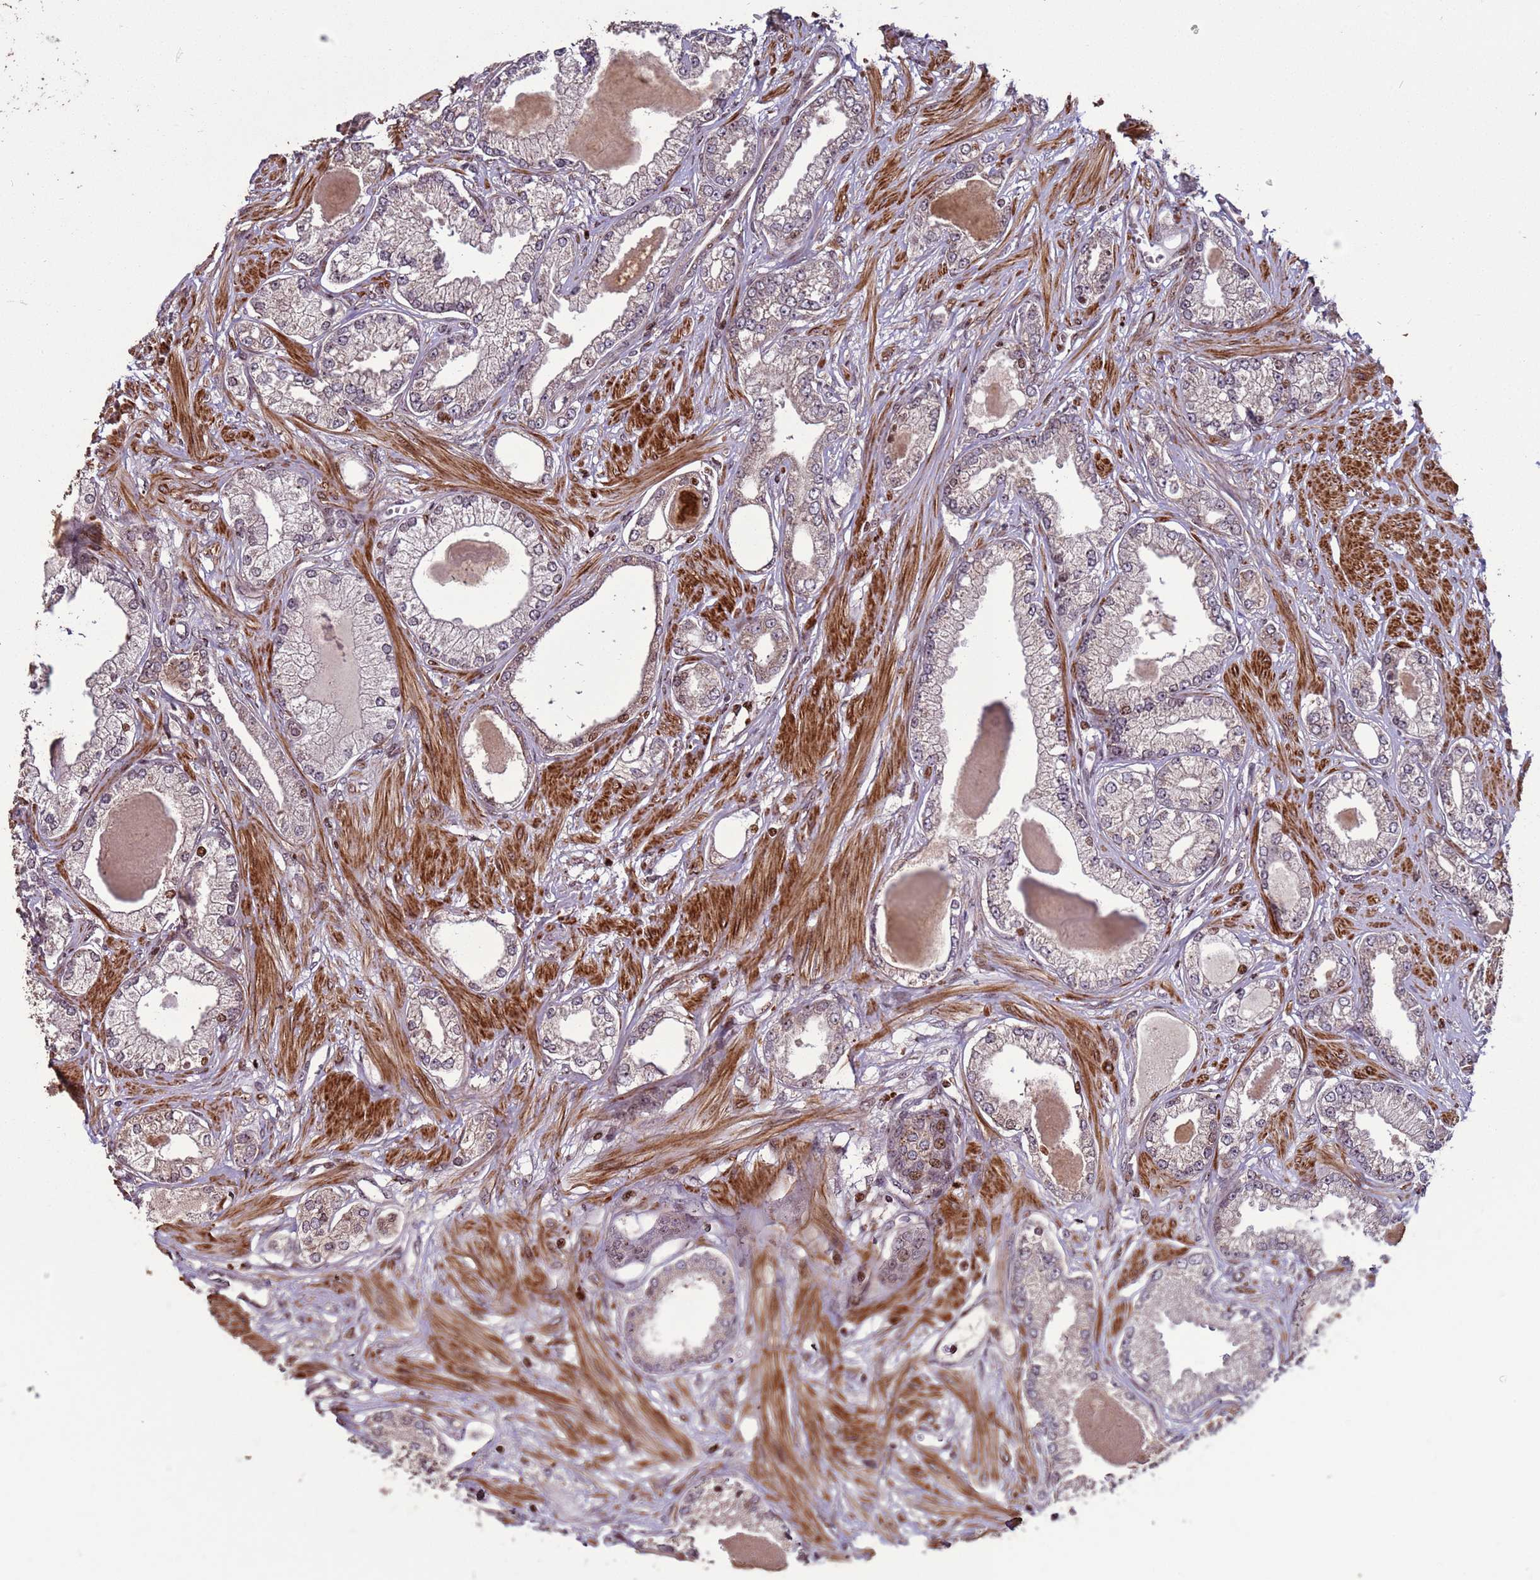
{"staining": {"intensity": "weak", "quantity": "25%-75%", "location": "cytoplasmic/membranous,nuclear"}, "tissue": "prostate cancer", "cell_type": "Tumor cells", "image_type": "cancer", "snomed": [{"axis": "morphology", "description": "Adenocarcinoma, Low grade"}, {"axis": "topography", "description": "Prostate"}], "caption": "Immunohistochemical staining of human prostate cancer shows low levels of weak cytoplasmic/membranous and nuclear staining in about 25%-75% of tumor cells. The protein is stained brown, and the nuclei are stained in blue (DAB IHC with brightfield microscopy, high magnification).", "gene": "HGH1", "patient": {"sex": "male", "age": 64}}